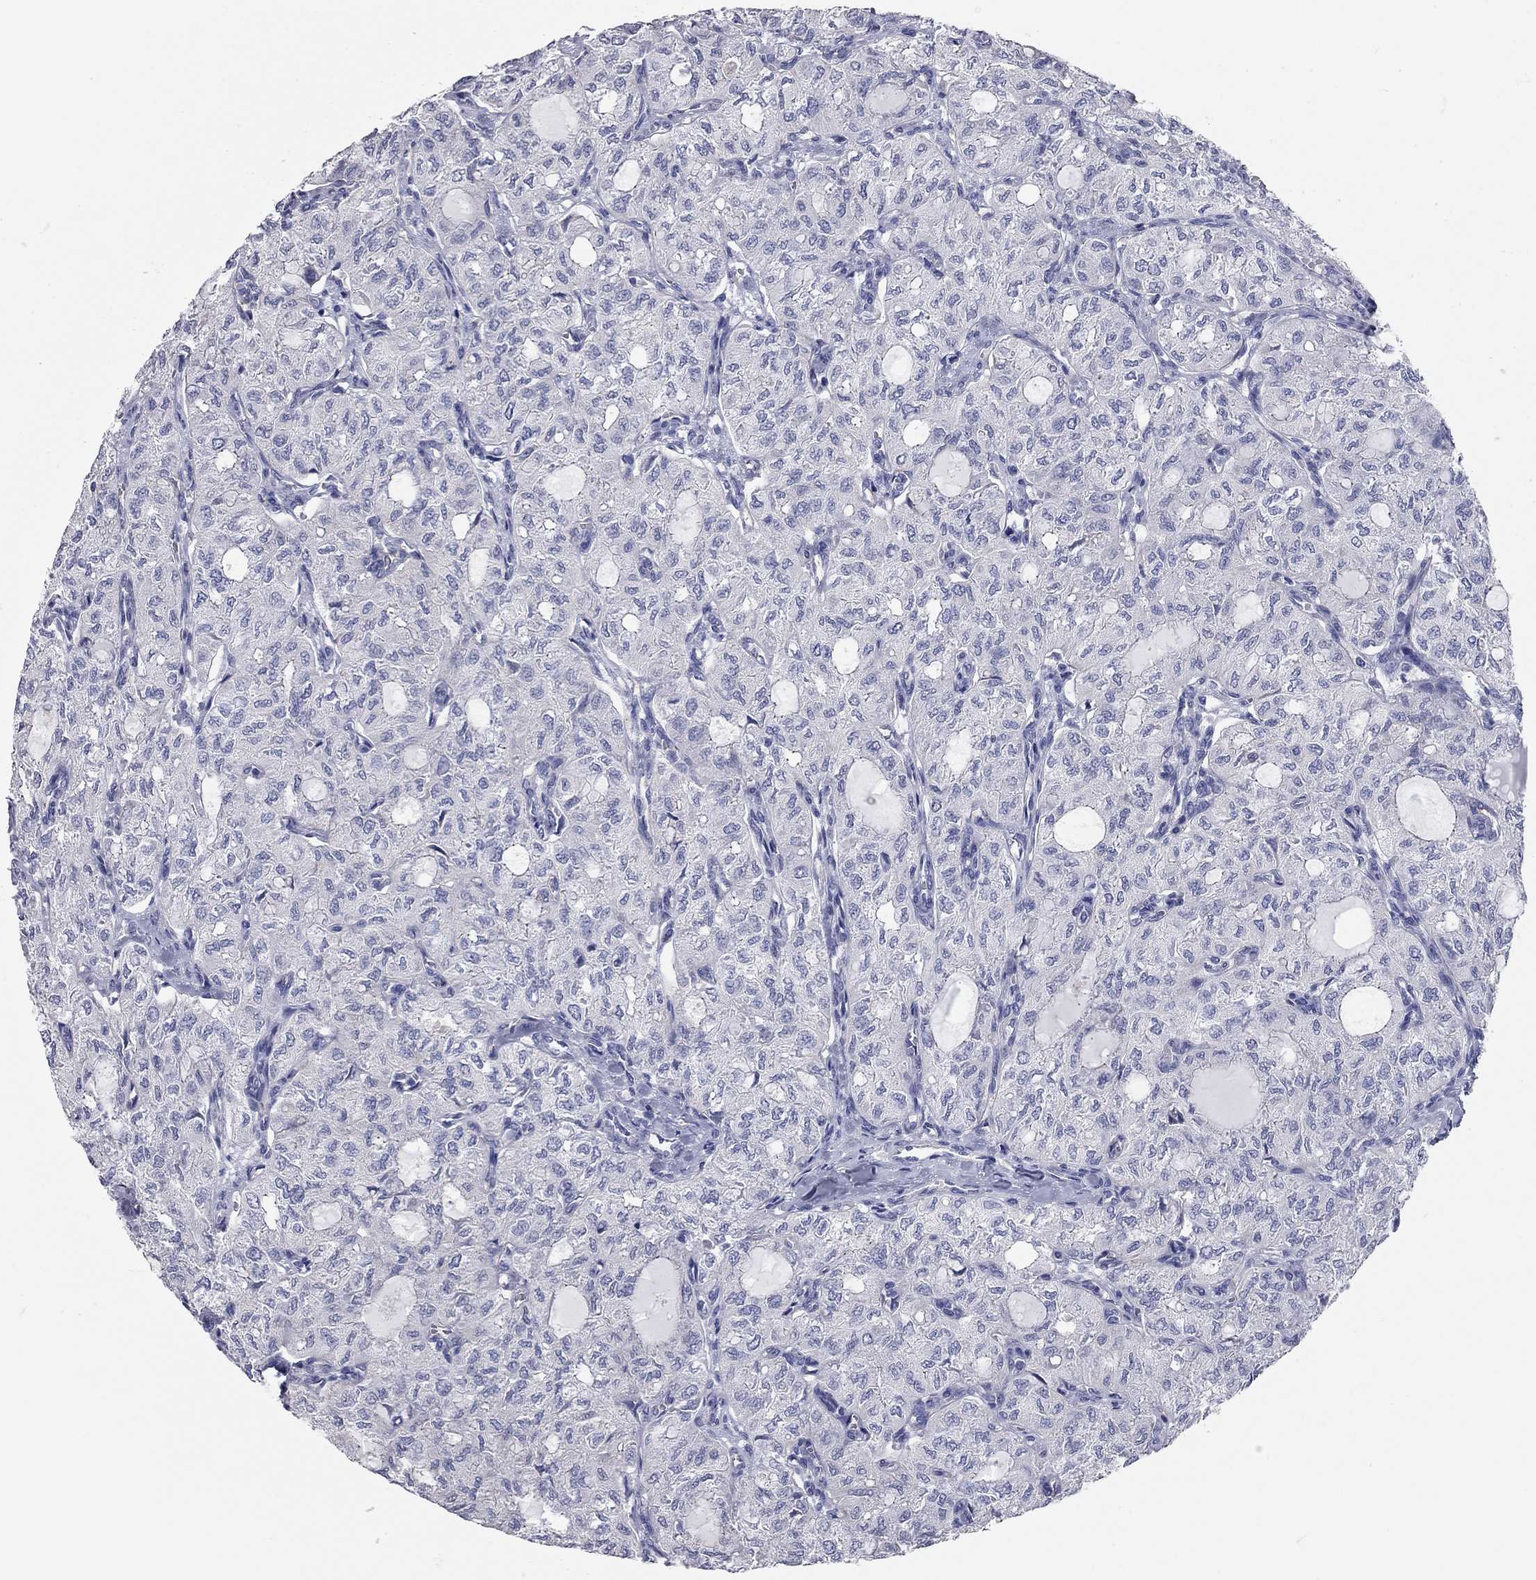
{"staining": {"intensity": "negative", "quantity": "none", "location": "none"}, "tissue": "thyroid cancer", "cell_type": "Tumor cells", "image_type": "cancer", "snomed": [{"axis": "morphology", "description": "Follicular adenoma carcinoma, NOS"}, {"axis": "topography", "description": "Thyroid gland"}], "caption": "A high-resolution micrograph shows immunohistochemistry staining of thyroid cancer (follicular adenoma carcinoma), which shows no significant expression in tumor cells.", "gene": "C10orf90", "patient": {"sex": "male", "age": 75}}